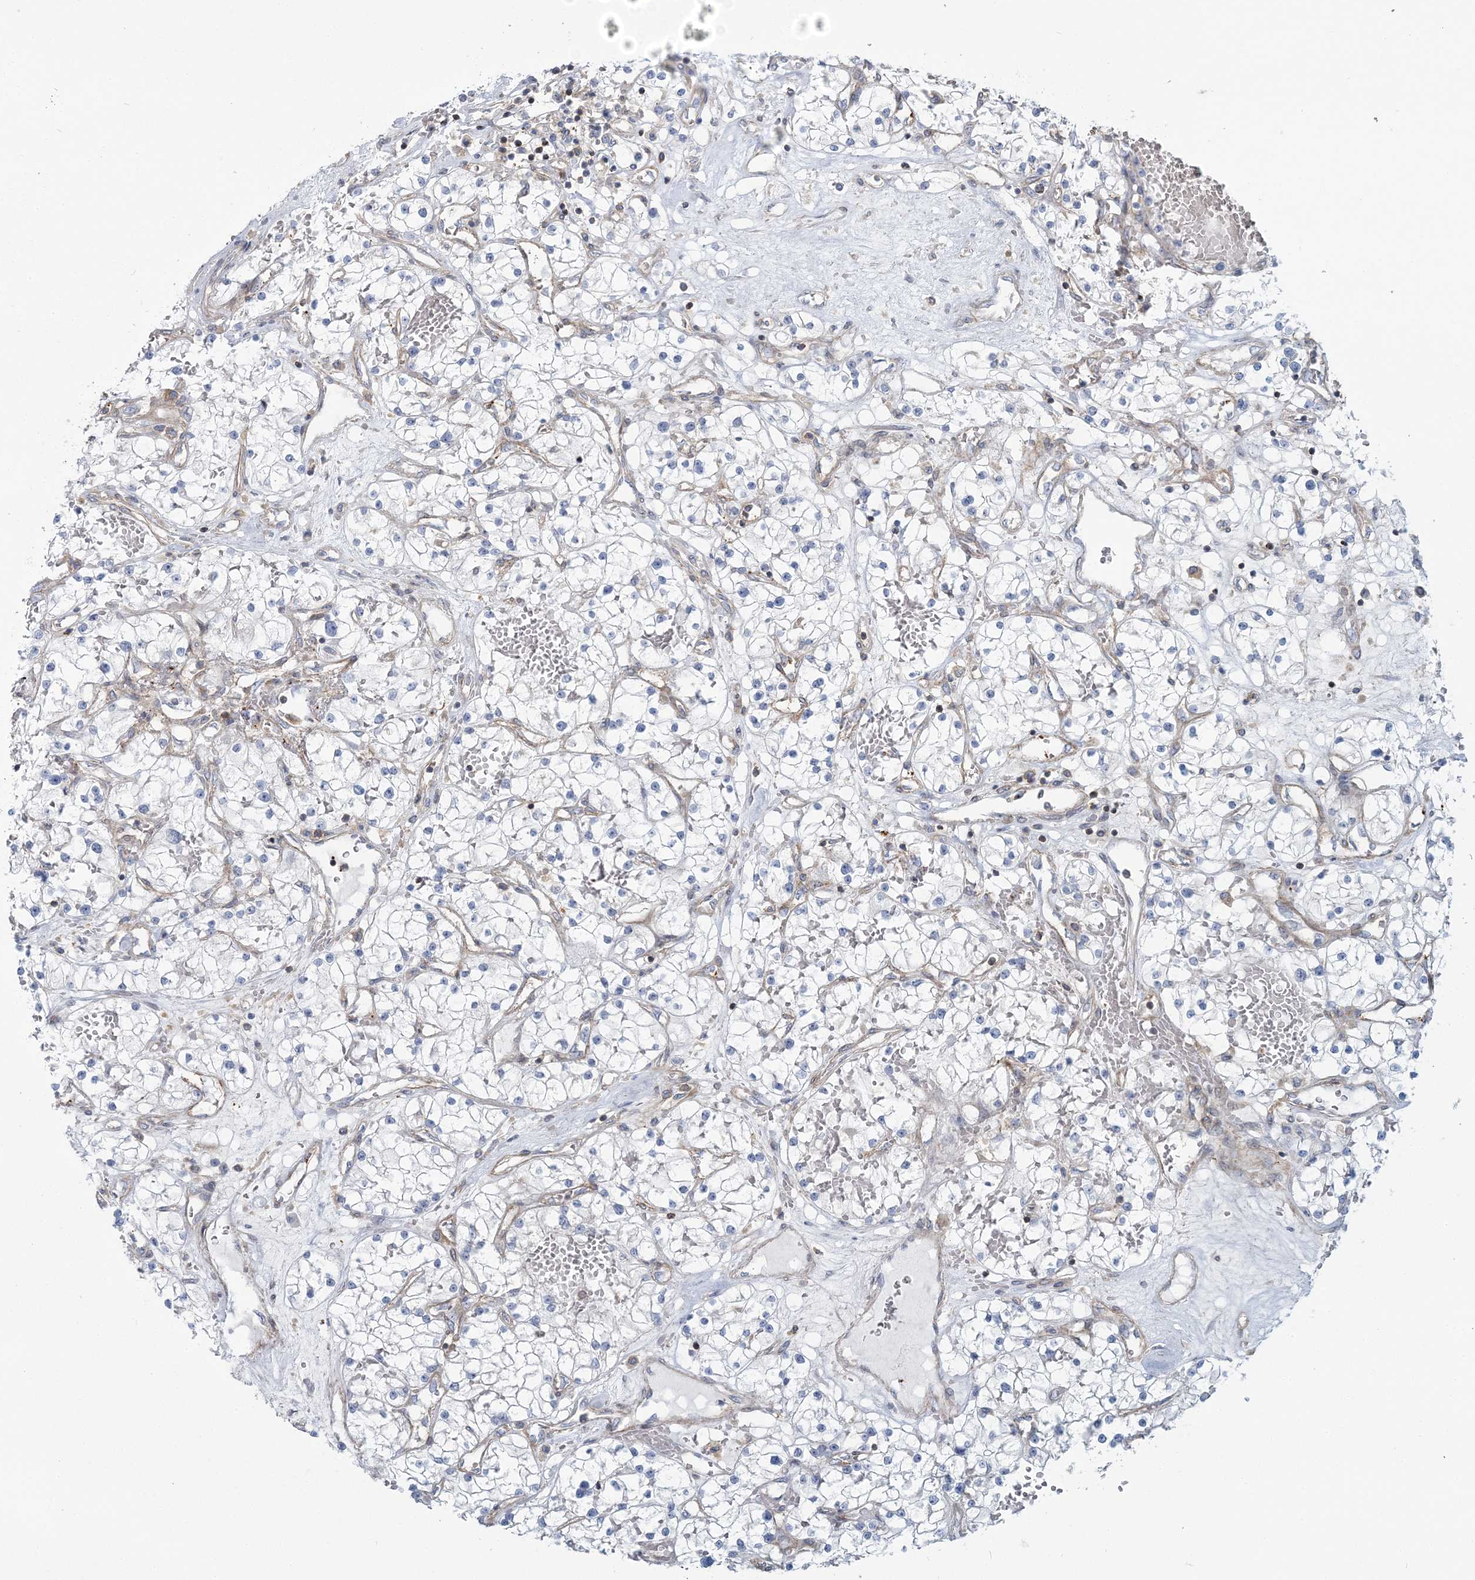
{"staining": {"intensity": "negative", "quantity": "none", "location": "none"}, "tissue": "renal cancer", "cell_type": "Tumor cells", "image_type": "cancer", "snomed": [{"axis": "morphology", "description": "Normal tissue, NOS"}, {"axis": "morphology", "description": "Adenocarcinoma, NOS"}, {"axis": "topography", "description": "Kidney"}], "caption": "Adenocarcinoma (renal) was stained to show a protein in brown. There is no significant positivity in tumor cells.", "gene": "CUEDC2", "patient": {"sex": "male", "age": 68}}